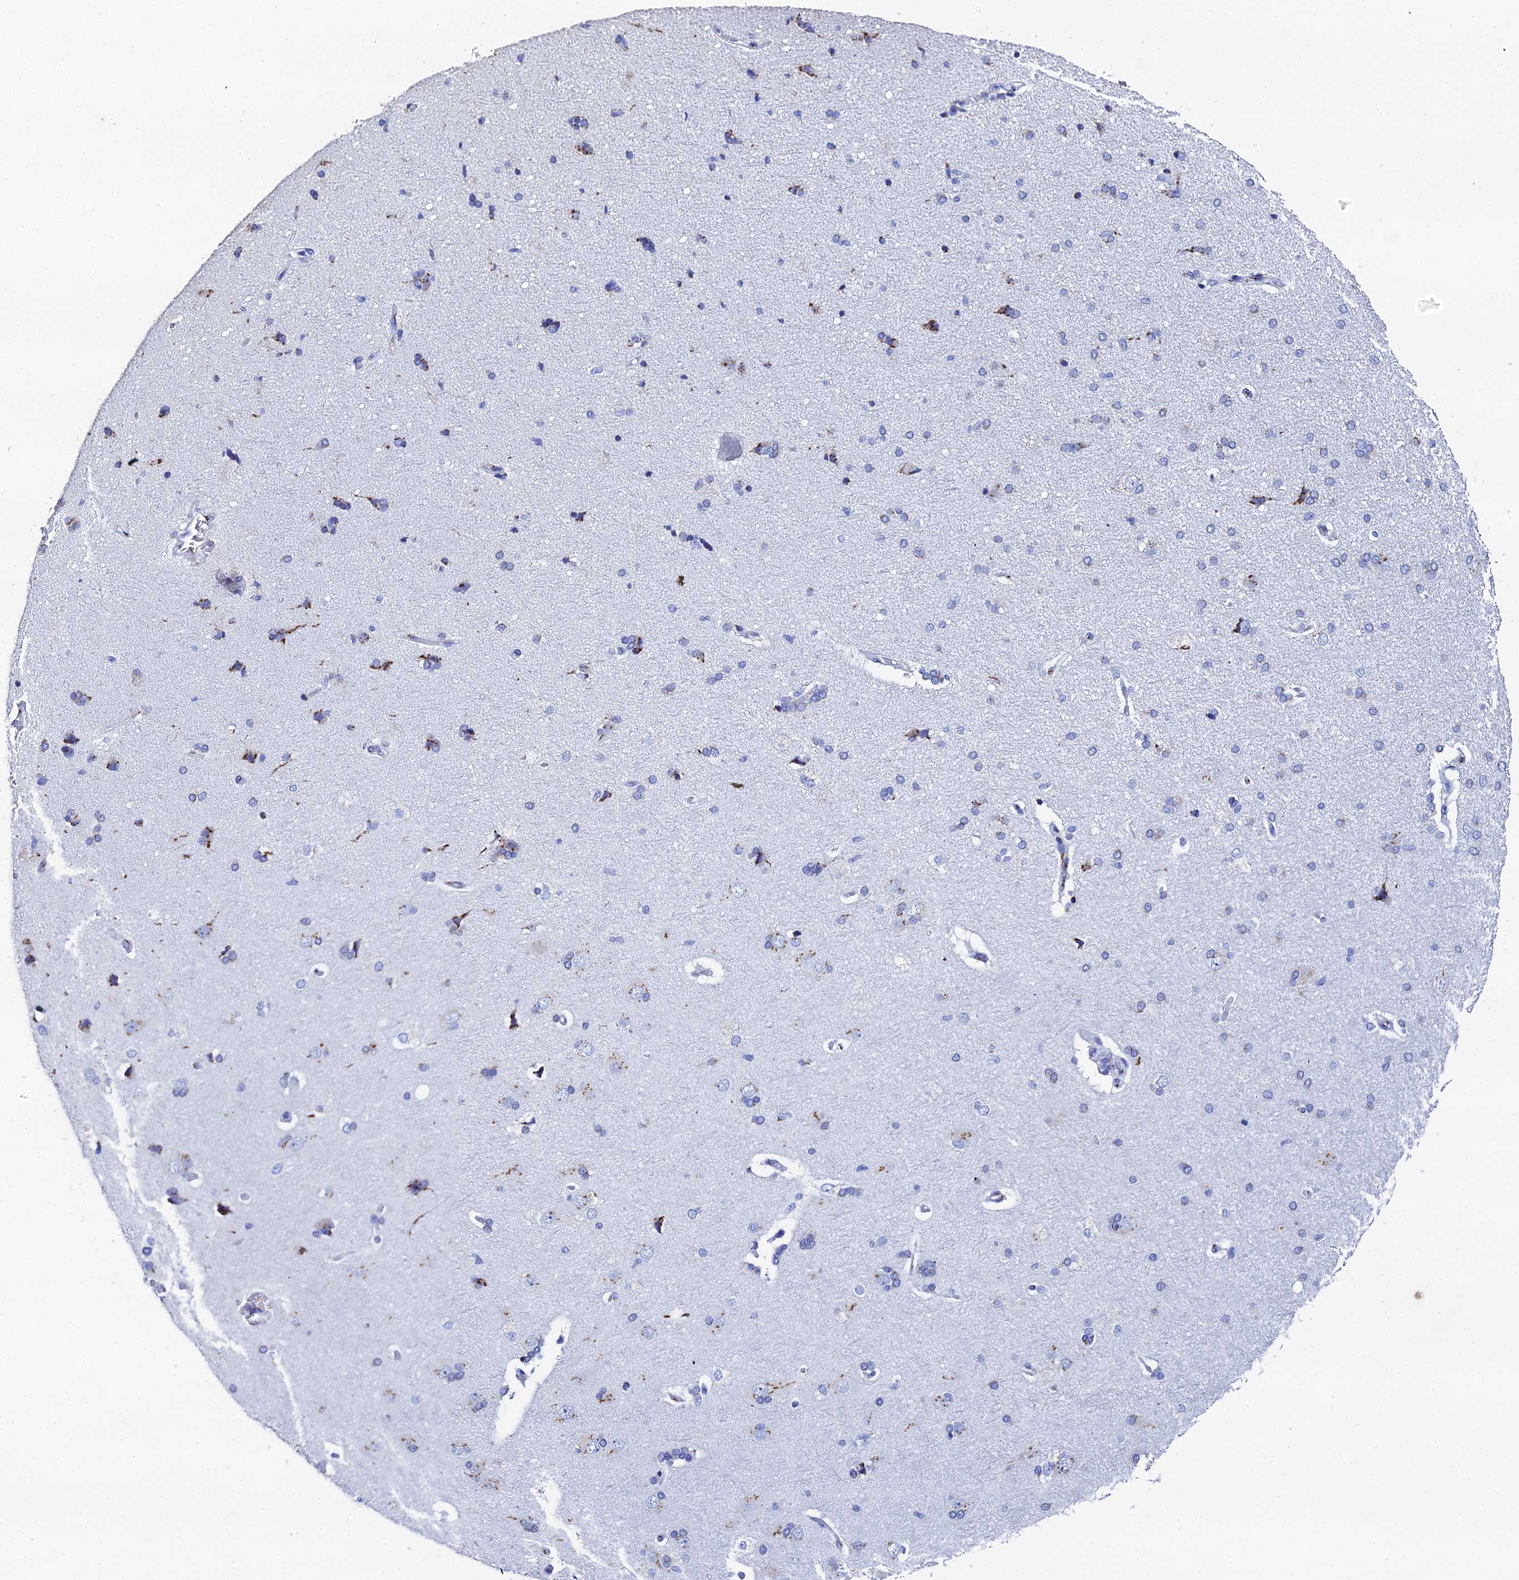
{"staining": {"intensity": "negative", "quantity": "none", "location": "none"}, "tissue": "cerebral cortex", "cell_type": "Endothelial cells", "image_type": "normal", "snomed": [{"axis": "morphology", "description": "Normal tissue, NOS"}, {"axis": "topography", "description": "Cerebral cortex"}], "caption": "IHC photomicrograph of unremarkable cerebral cortex stained for a protein (brown), which demonstrates no staining in endothelial cells.", "gene": "ENSG00000268674", "patient": {"sex": "male", "age": 62}}